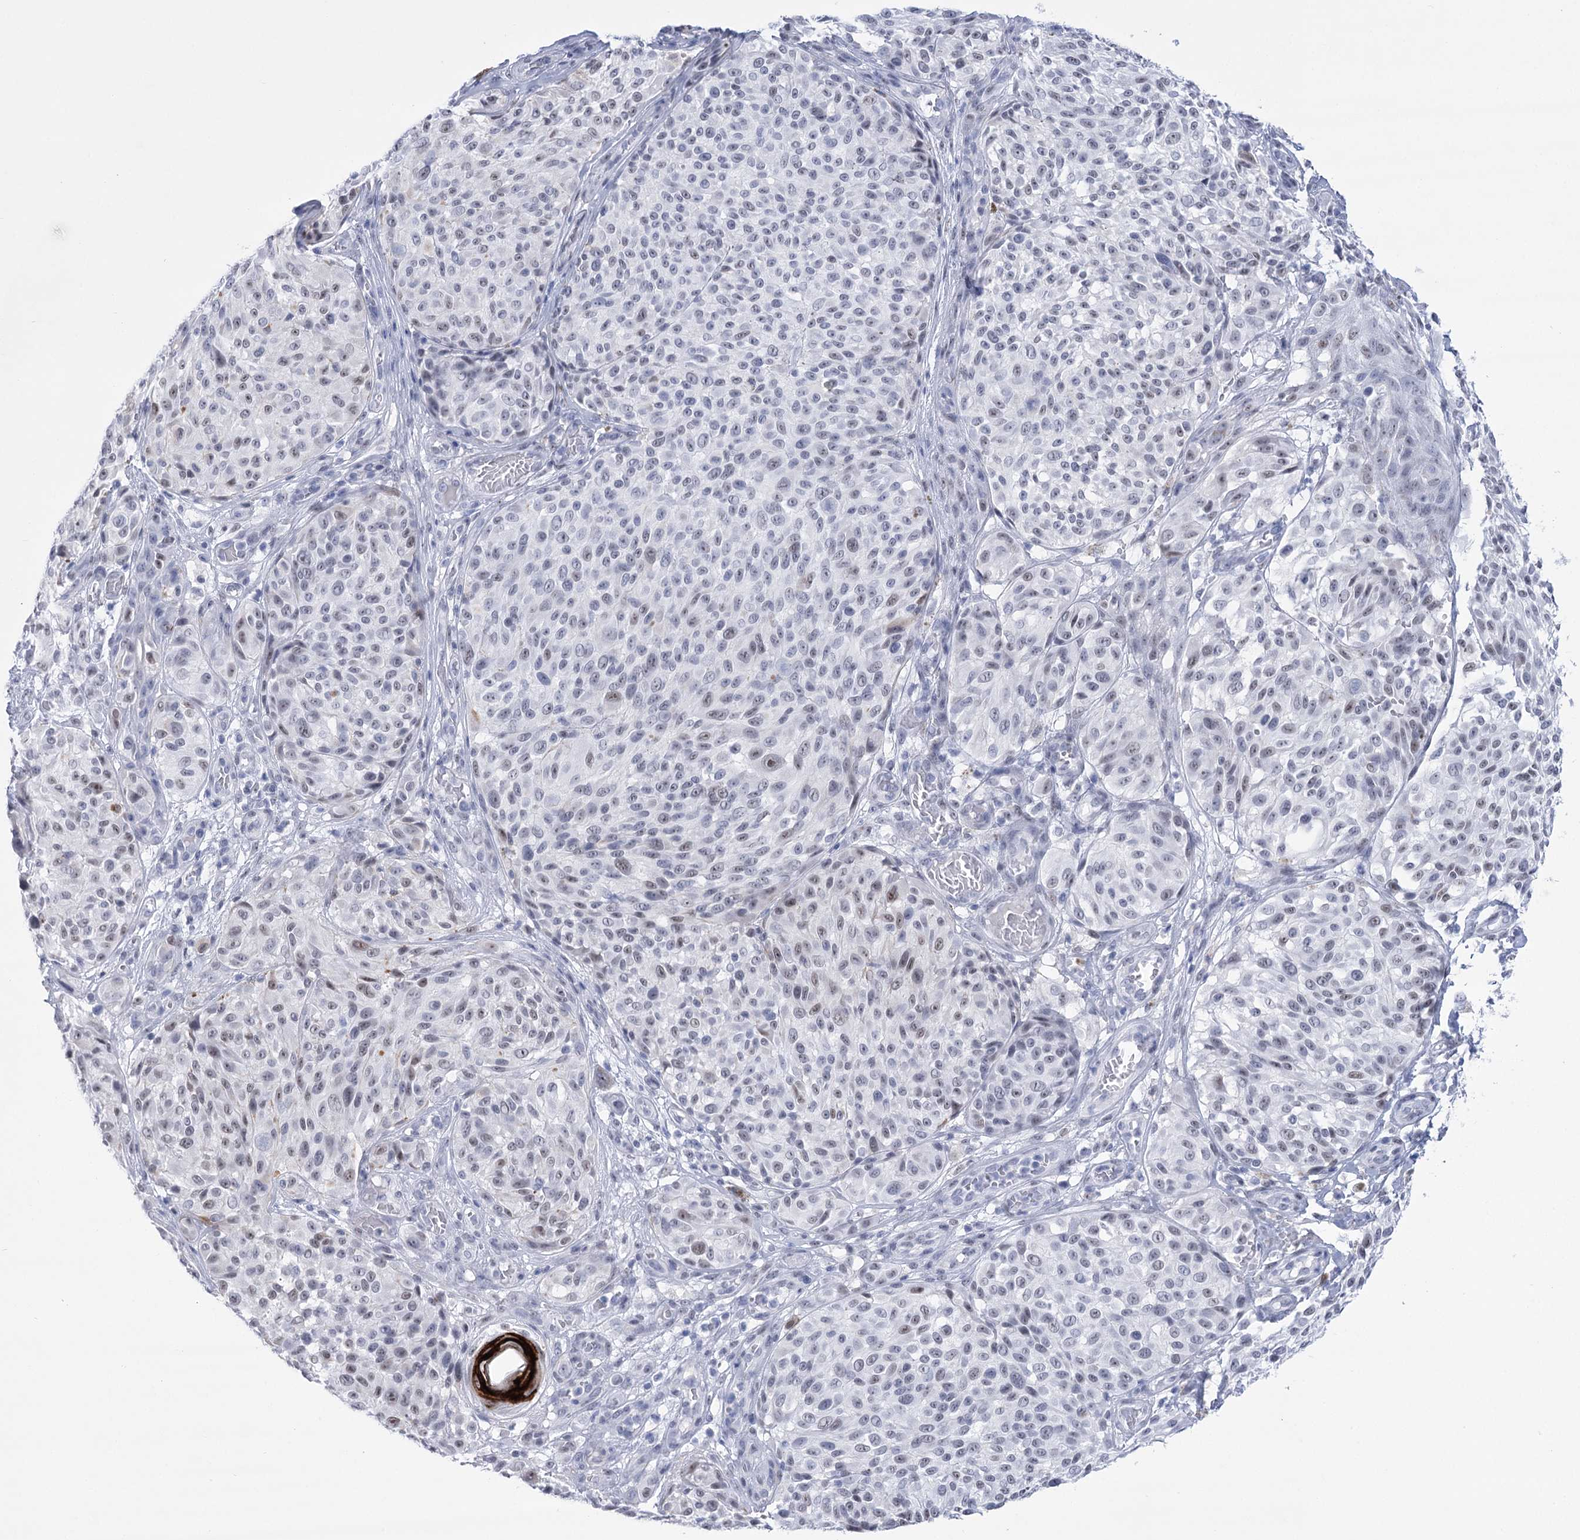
{"staining": {"intensity": "weak", "quantity": "<25%", "location": "nuclear"}, "tissue": "melanoma", "cell_type": "Tumor cells", "image_type": "cancer", "snomed": [{"axis": "morphology", "description": "Malignant melanoma, NOS"}, {"axis": "topography", "description": "Skin"}], "caption": "A high-resolution photomicrograph shows IHC staining of melanoma, which exhibits no significant positivity in tumor cells.", "gene": "HORMAD1", "patient": {"sex": "male", "age": 83}}